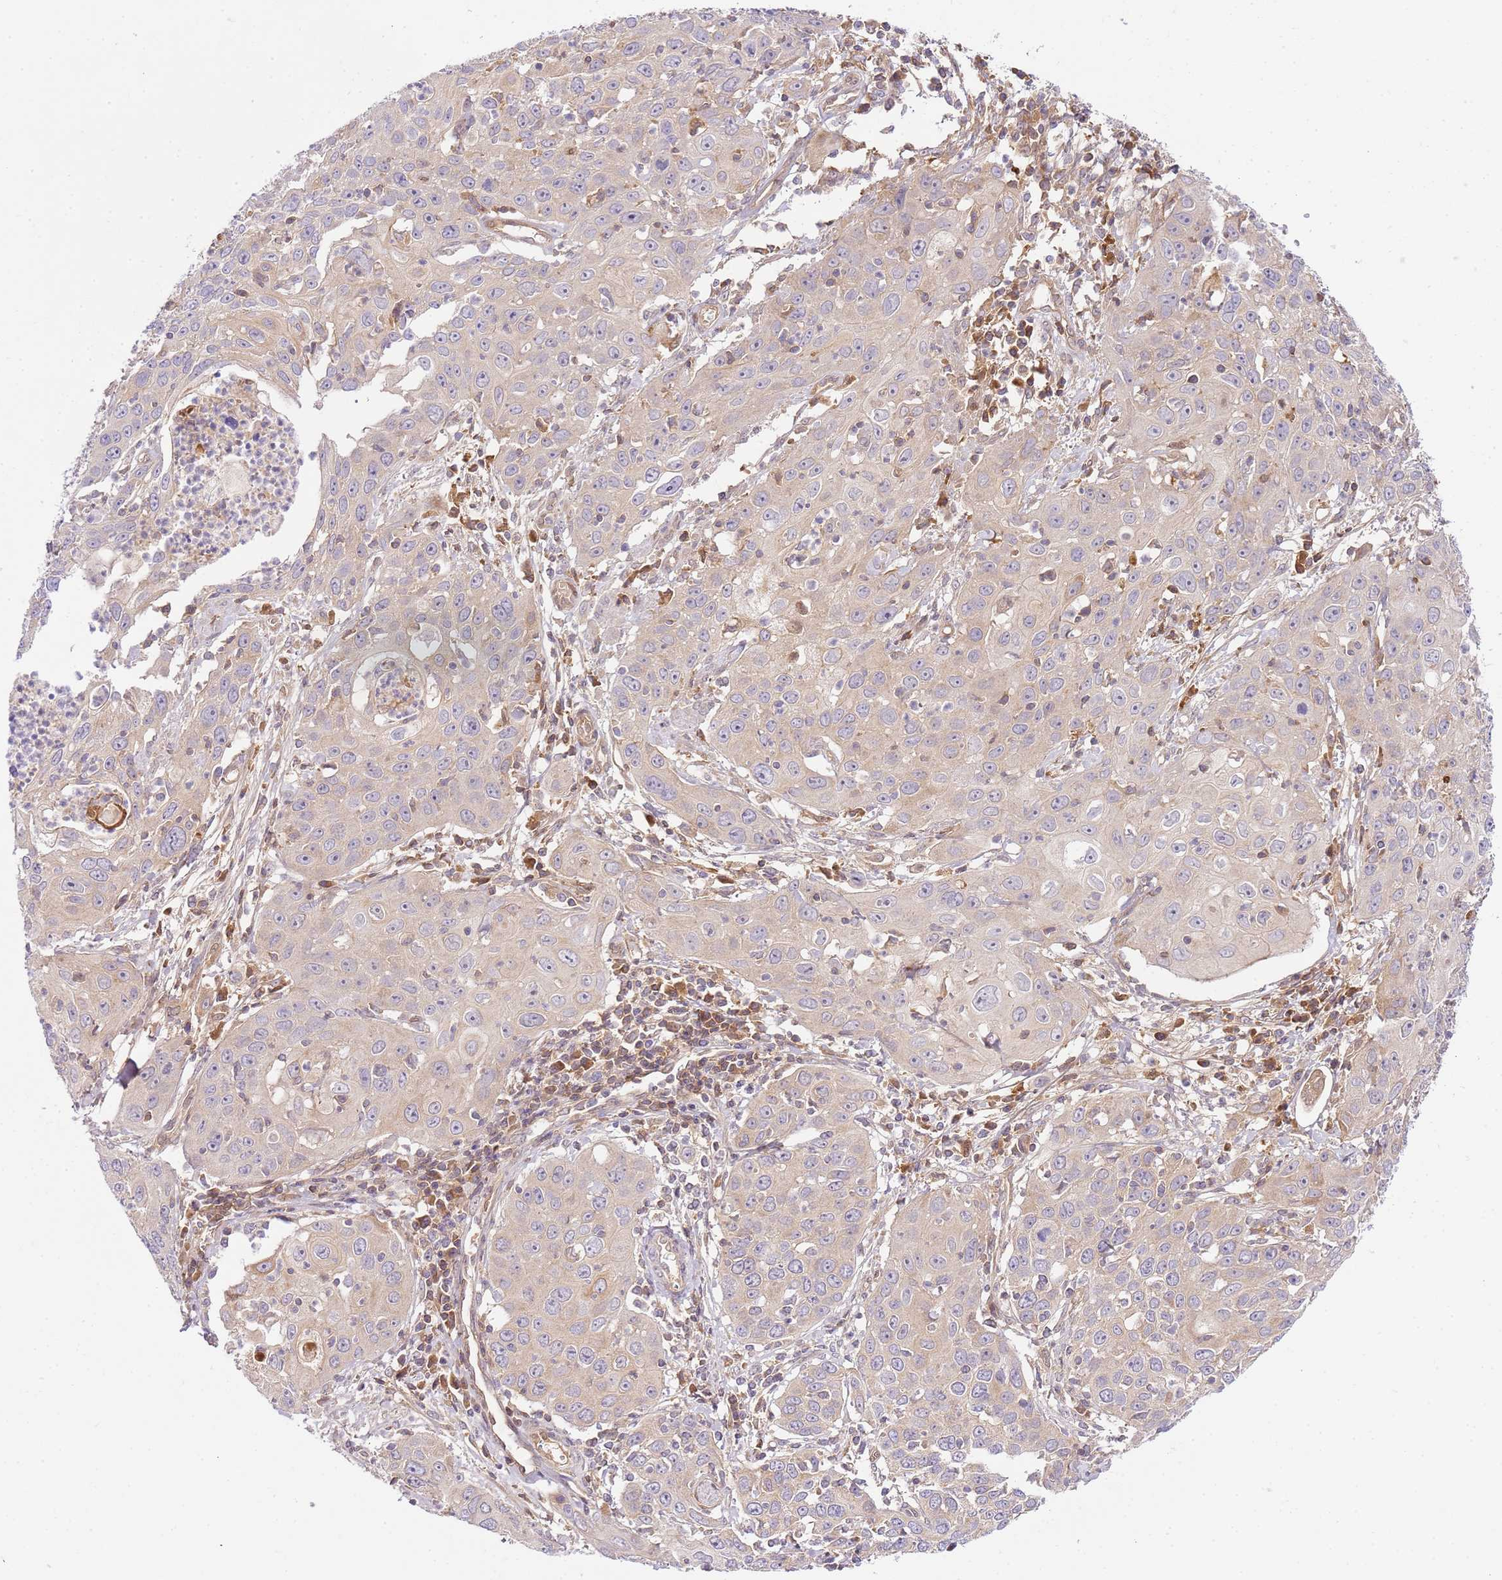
{"staining": {"intensity": "weak", "quantity": "<25%", "location": "cytoplasmic/membranous"}, "tissue": "cervical cancer", "cell_type": "Tumor cells", "image_type": "cancer", "snomed": [{"axis": "morphology", "description": "Squamous cell carcinoma, NOS"}, {"axis": "topography", "description": "Cervix"}], "caption": "Immunohistochemistry of human cervical cancer reveals no expression in tumor cells.", "gene": "C8G", "patient": {"sex": "female", "age": 36}}